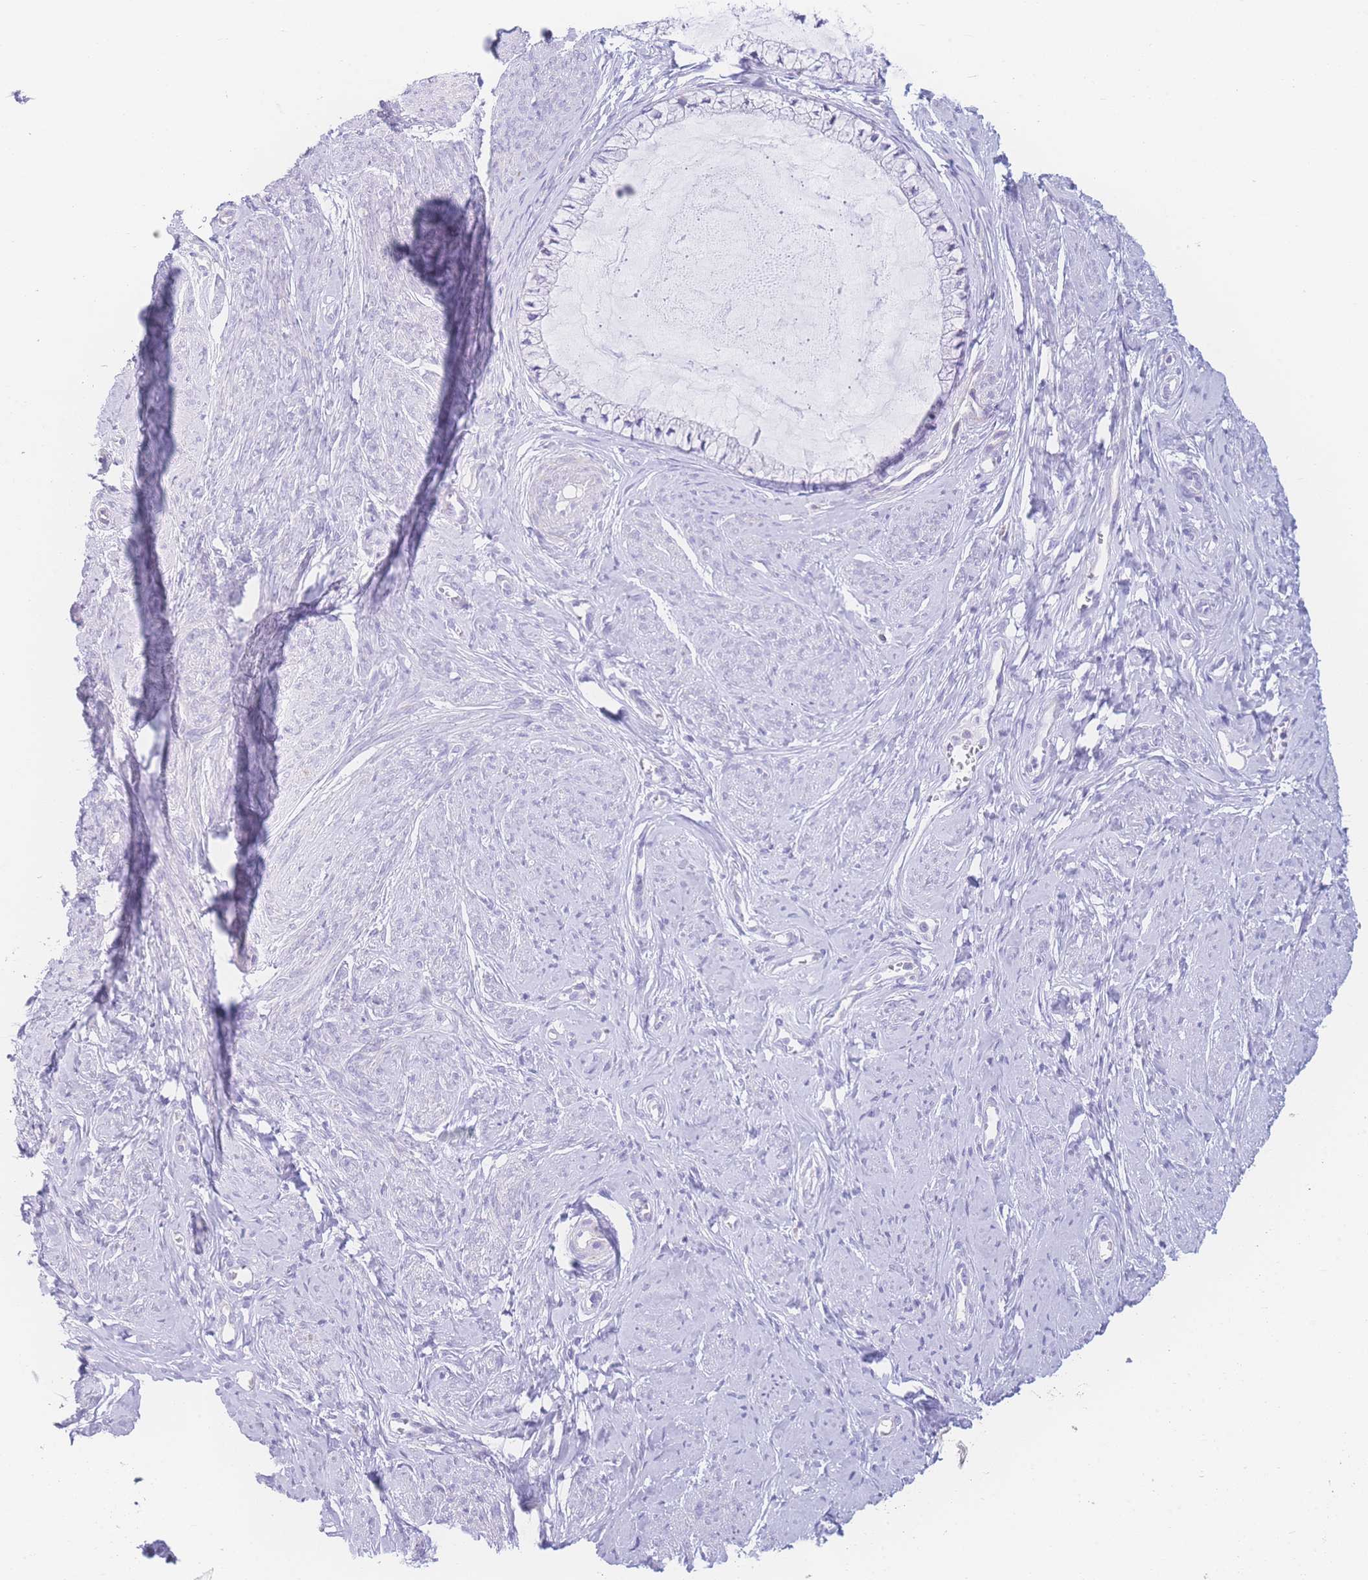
{"staining": {"intensity": "negative", "quantity": "none", "location": "none"}, "tissue": "cervix", "cell_type": "Glandular cells", "image_type": "normal", "snomed": [{"axis": "morphology", "description": "Normal tissue, NOS"}, {"axis": "topography", "description": "Cervix"}], "caption": "Normal cervix was stained to show a protein in brown. There is no significant expression in glandular cells. Nuclei are stained in blue.", "gene": "NBEAL1", "patient": {"sex": "female", "age": 42}}